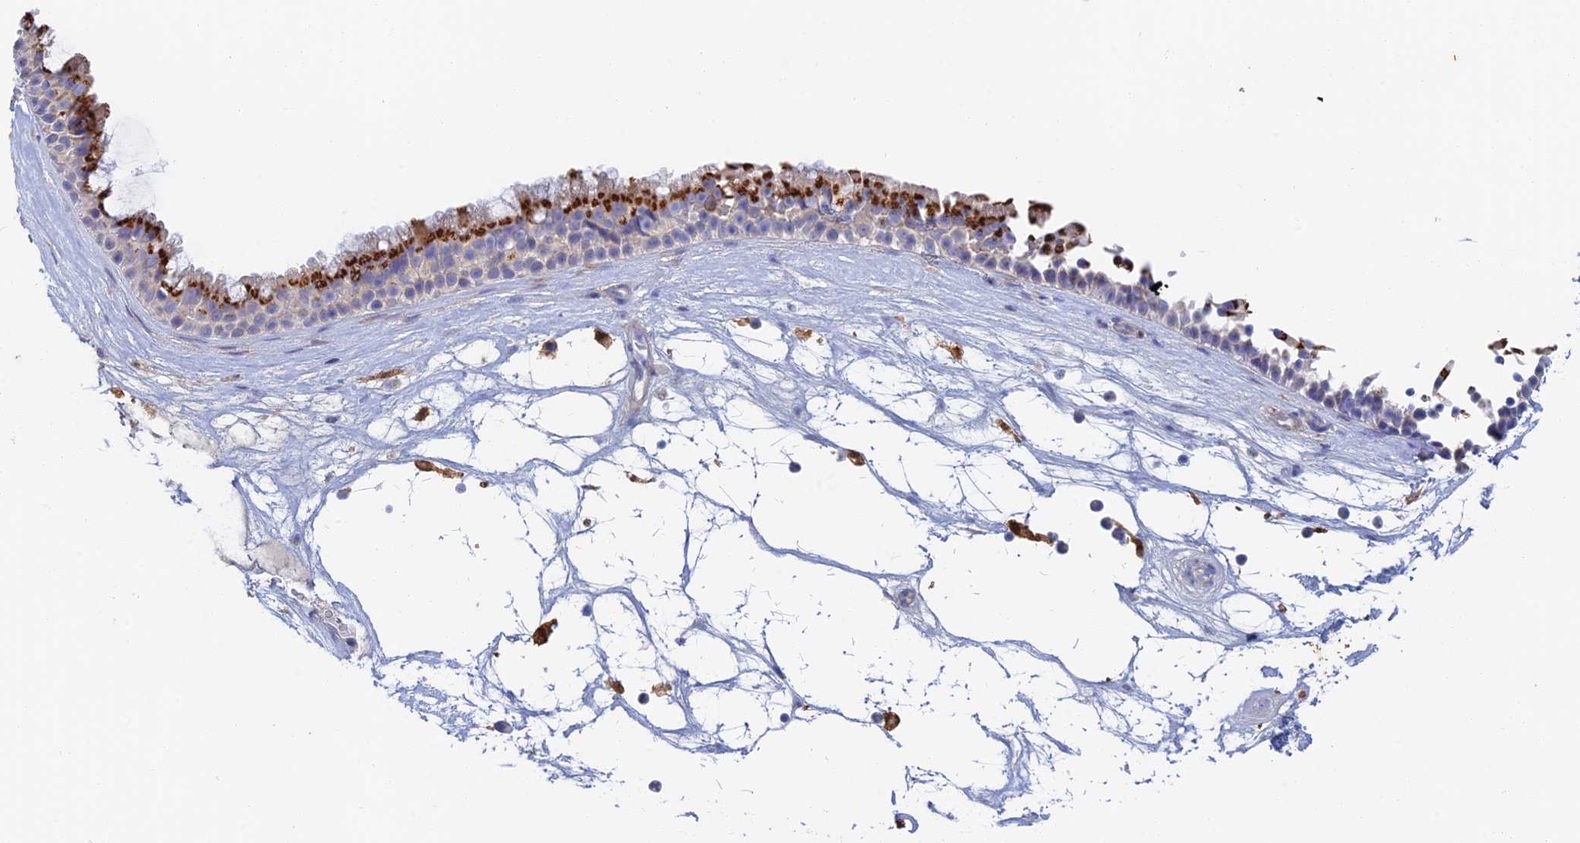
{"staining": {"intensity": "strong", "quantity": "25%-75%", "location": "cytoplasmic/membranous"}, "tissue": "nasopharynx", "cell_type": "Respiratory epithelial cells", "image_type": "normal", "snomed": [{"axis": "morphology", "description": "Normal tissue, NOS"}, {"axis": "topography", "description": "Nasopharynx"}], "caption": "IHC (DAB (3,3'-diaminobenzidine)) staining of benign nasopharynx demonstrates strong cytoplasmic/membranous protein expression in approximately 25%-75% of respiratory epithelial cells.", "gene": "SLC24A3", "patient": {"sex": "male", "age": 64}}